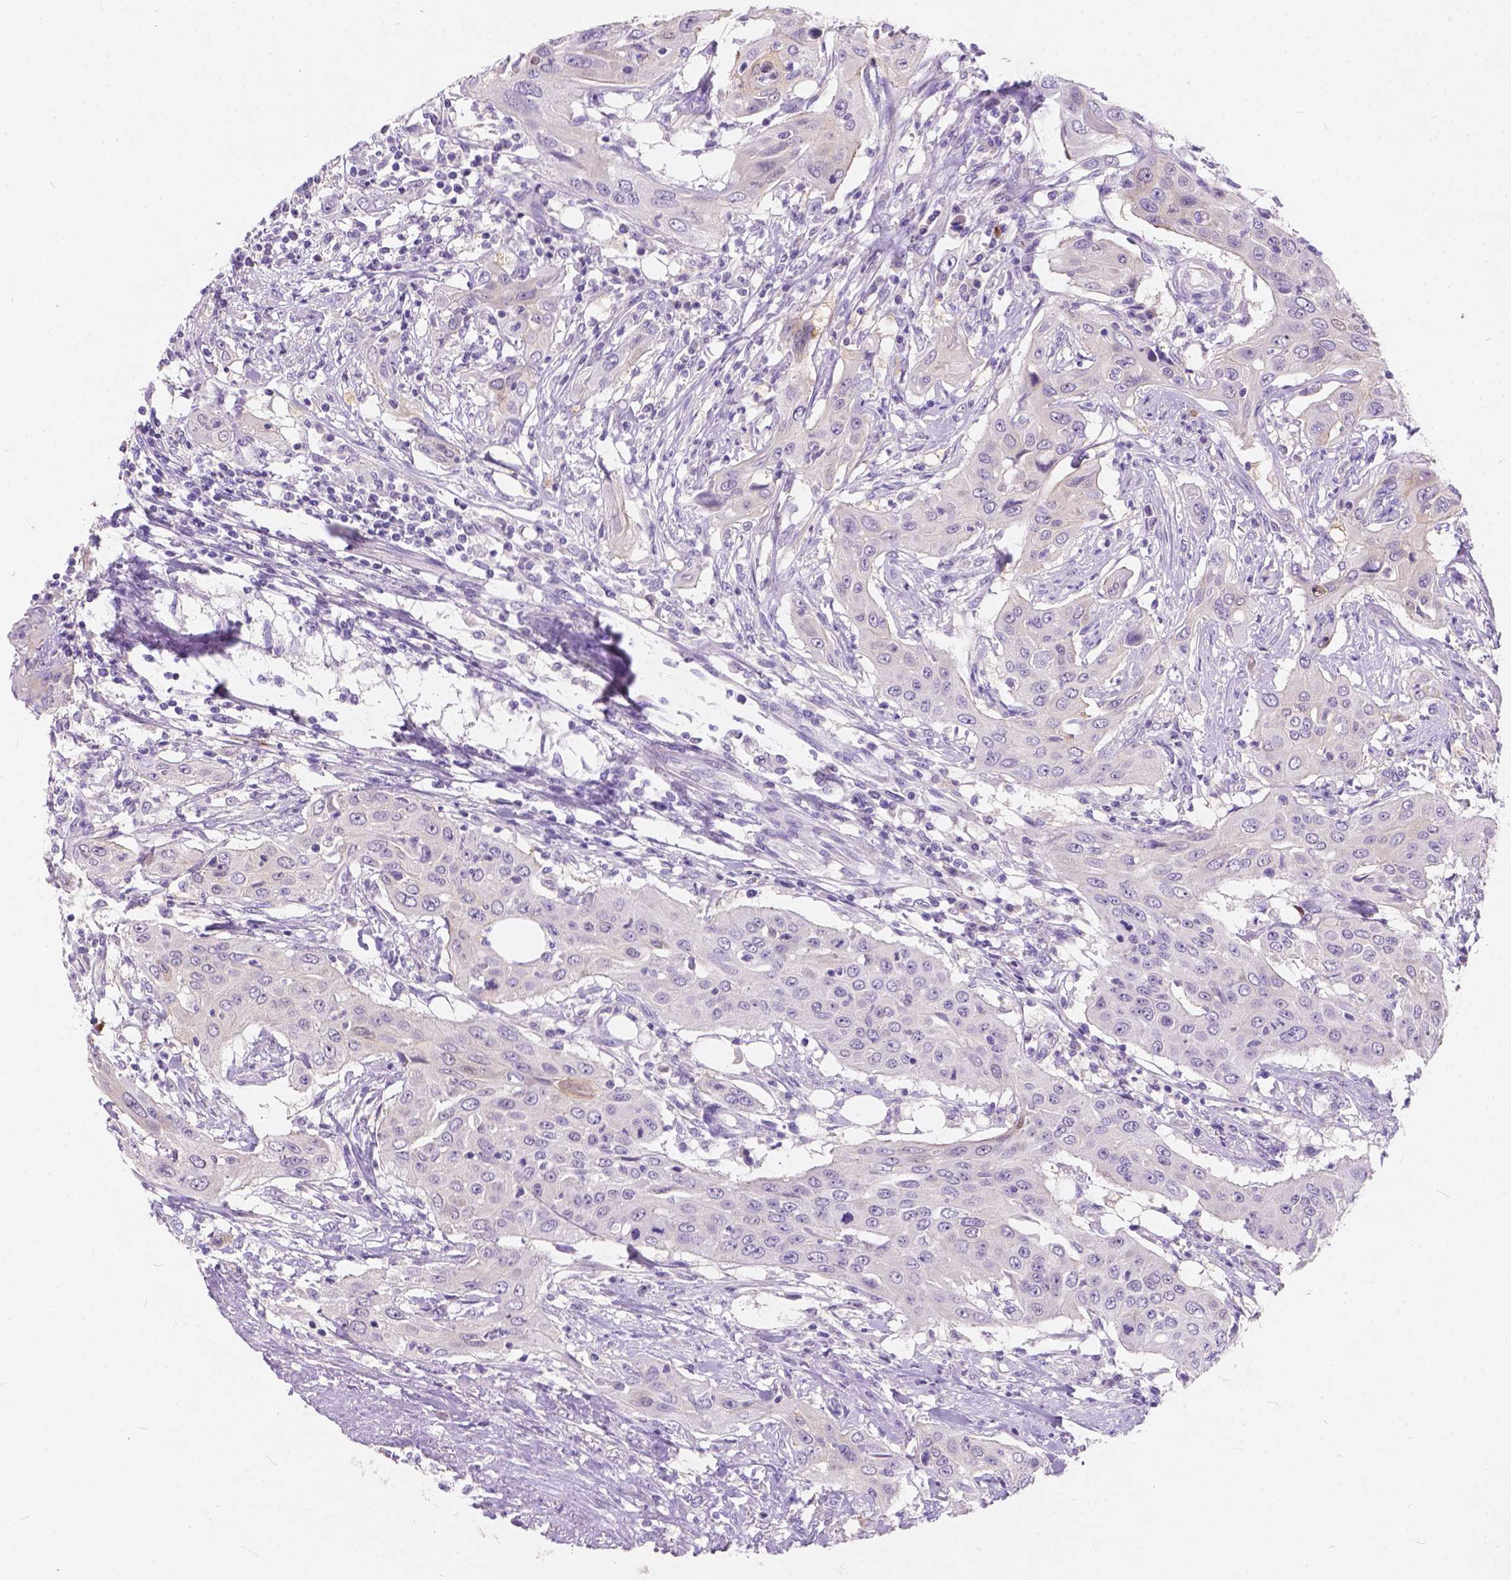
{"staining": {"intensity": "negative", "quantity": "none", "location": "none"}, "tissue": "urothelial cancer", "cell_type": "Tumor cells", "image_type": "cancer", "snomed": [{"axis": "morphology", "description": "Urothelial carcinoma, High grade"}, {"axis": "topography", "description": "Urinary bladder"}], "caption": "Immunohistochemical staining of human high-grade urothelial carcinoma shows no significant expression in tumor cells.", "gene": "PEX11G", "patient": {"sex": "male", "age": 82}}